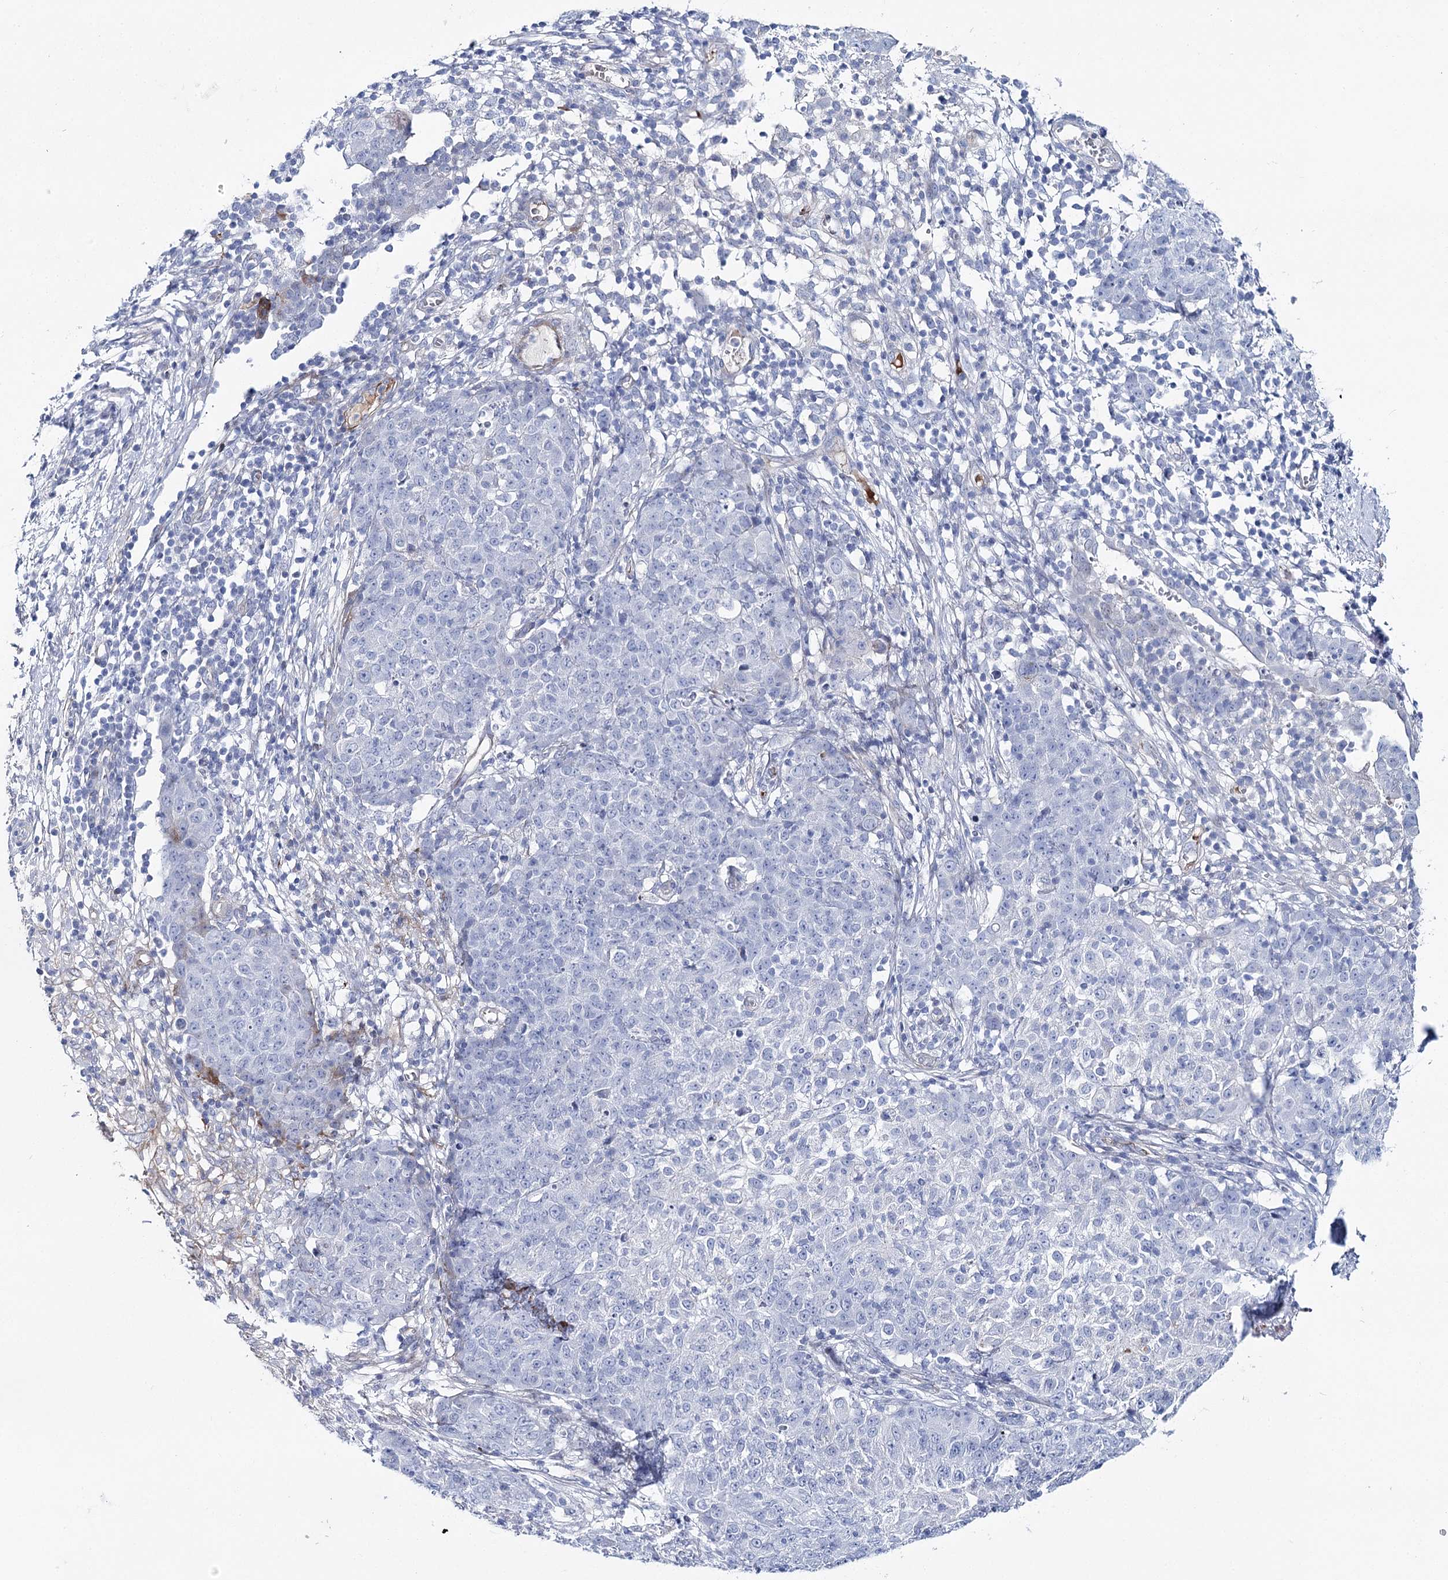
{"staining": {"intensity": "negative", "quantity": "none", "location": "none"}, "tissue": "ovarian cancer", "cell_type": "Tumor cells", "image_type": "cancer", "snomed": [{"axis": "morphology", "description": "Carcinoma, endometroid"}, {"axis": "topography", "description": "Ovary"}], "caption": "Tumor cells are negative for protein expression in human ovarian endometroid carcinoma.", "gene": "ANKRD23", "patient": {"sex": "female", "age": 42}}